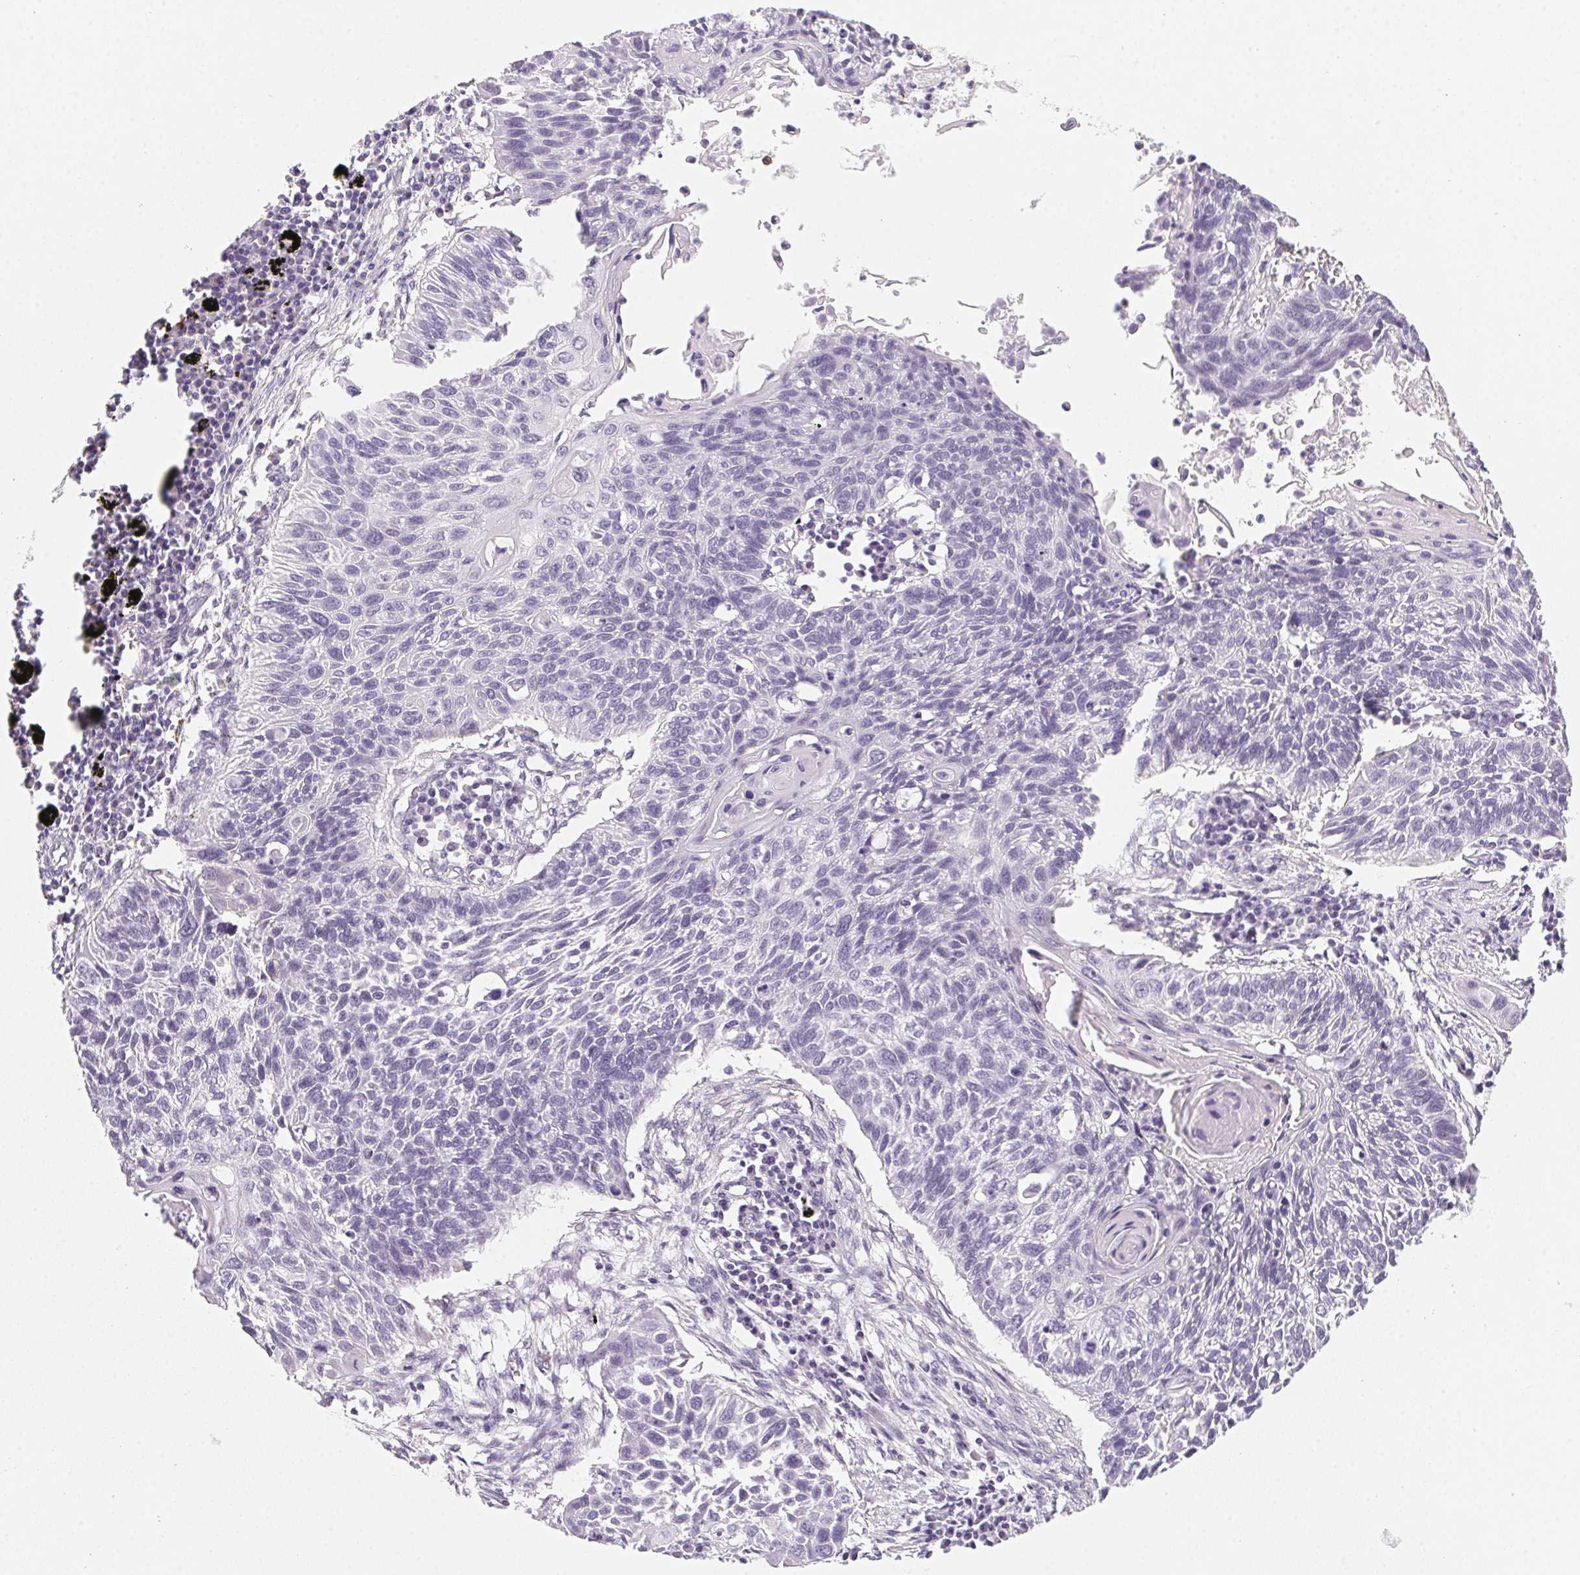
{"staining": {"intensity": "negative", "quantity": "none", "location": "none"}, "tissue": "lung cancer", "cell_type": "Tumor cells", "image_type": "cancer", "snomed": [{"axis": "morphology", "description": "Squamous cell carcinoma, NOS"}, {"axis": "topography", "description": "Lung"}], "caption": "High power microscopy histopathology image of an immunohistochemistry micrograph of lung squamous cell carcinoma, revealing no significant positivity in tumor cells.", "gene": "PRPH", "patient": {"sex": "male", "age": 78}}